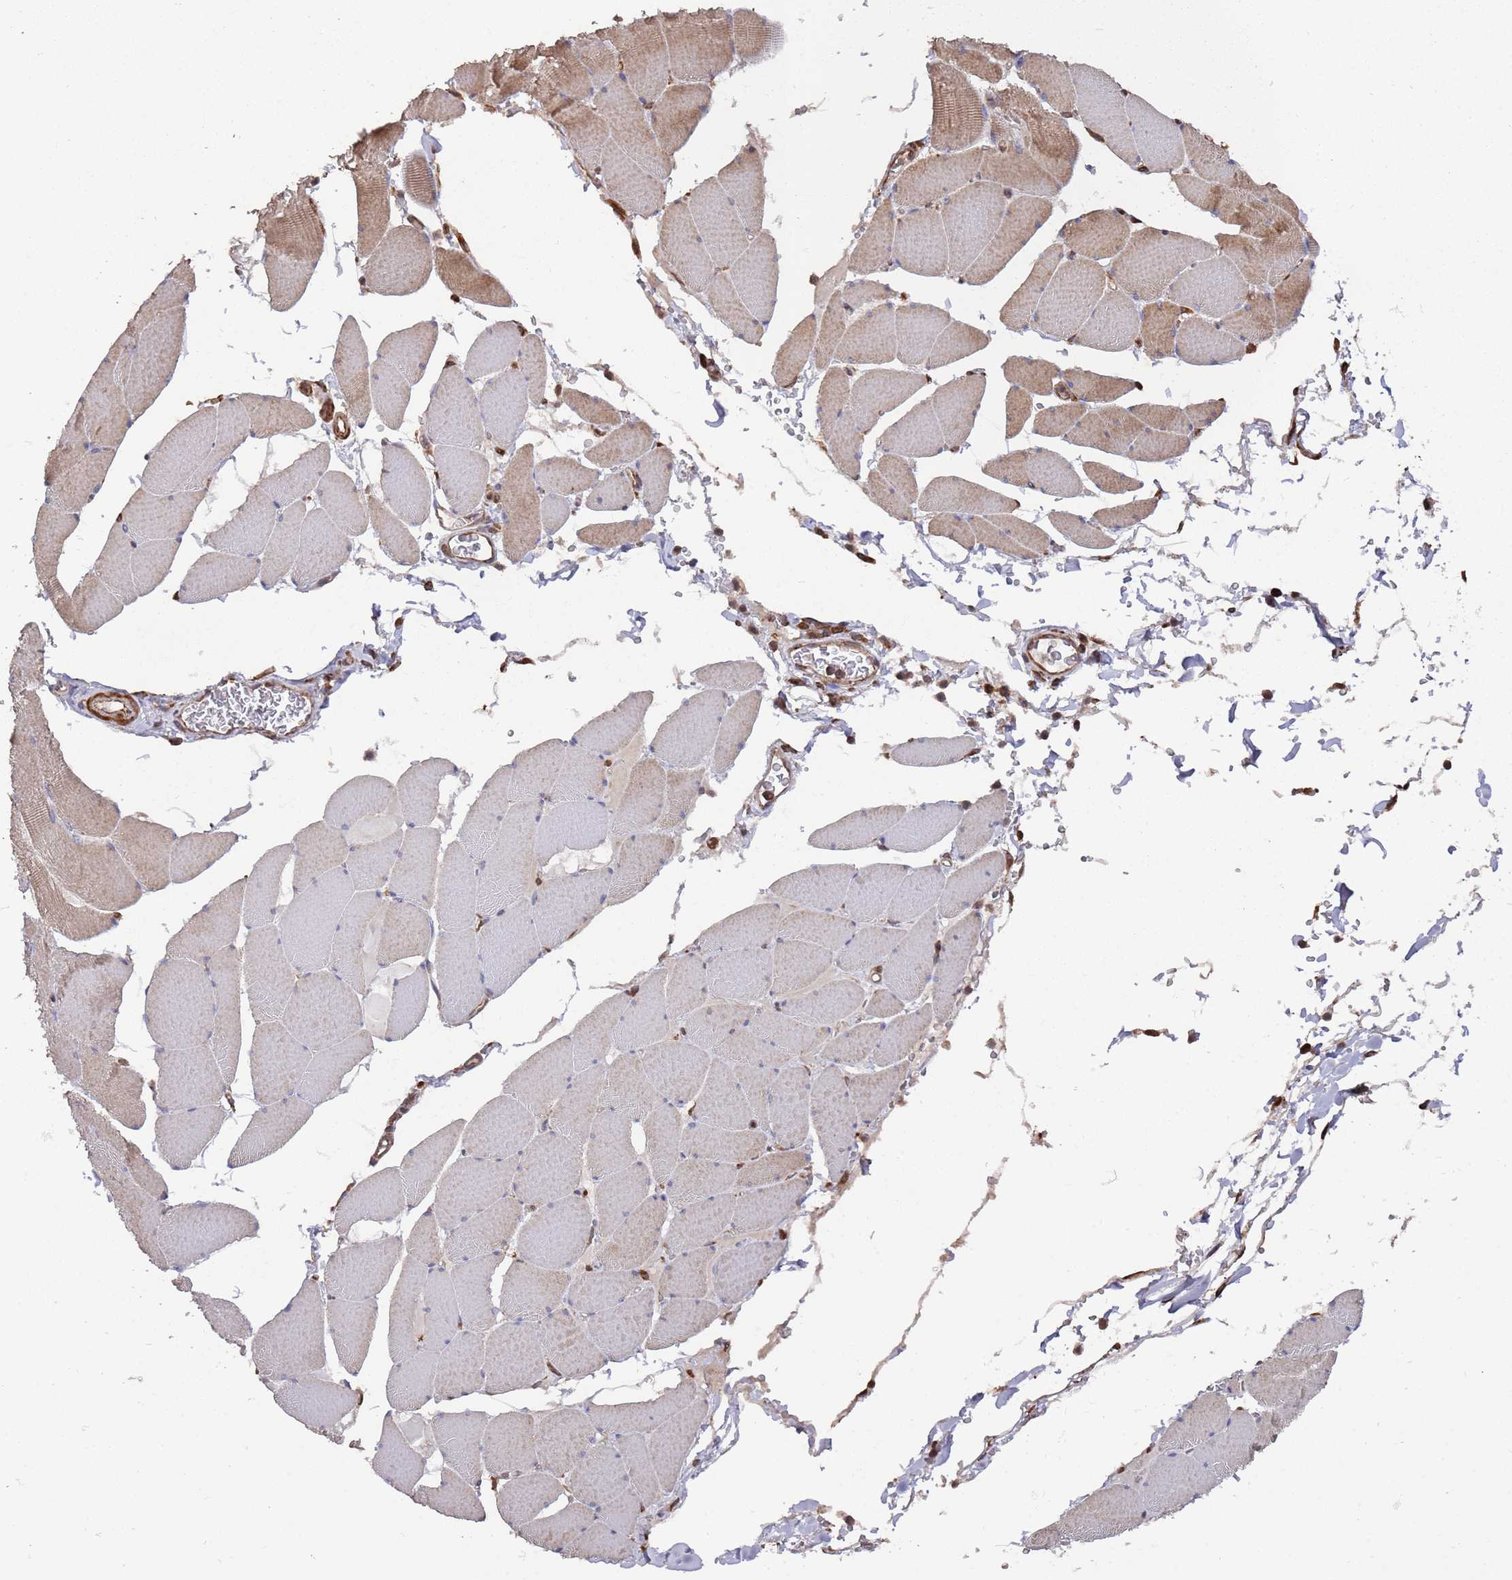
{"staining": {"intensity": "moderate", "quantity": "25%-75%", "location": "cytoplasmic/membranous"}, "tissue": "skeletal muscle", "cell_type": "Myocytes", "image_type": "normal", "snomed": [{"axis": "morphology", "description": "Normal tissue, NOS"}, {"axis": "topography", "description": "Skeletal muscle"}, {"axis": "topography", "description": "Head-Neck"}], "caption": "DAB immunohistochemical staining of normal human skeletal muscle exhibits moderate cytoplasmic/membranous protein positivity in about 25%-75% of myocytes. (DAB (3,3'-diaminobenzidine) IHC with brightfield microscopy, high magnification).", "gene": "LACC1", "patient": {"sex": "male", "age": 66}}